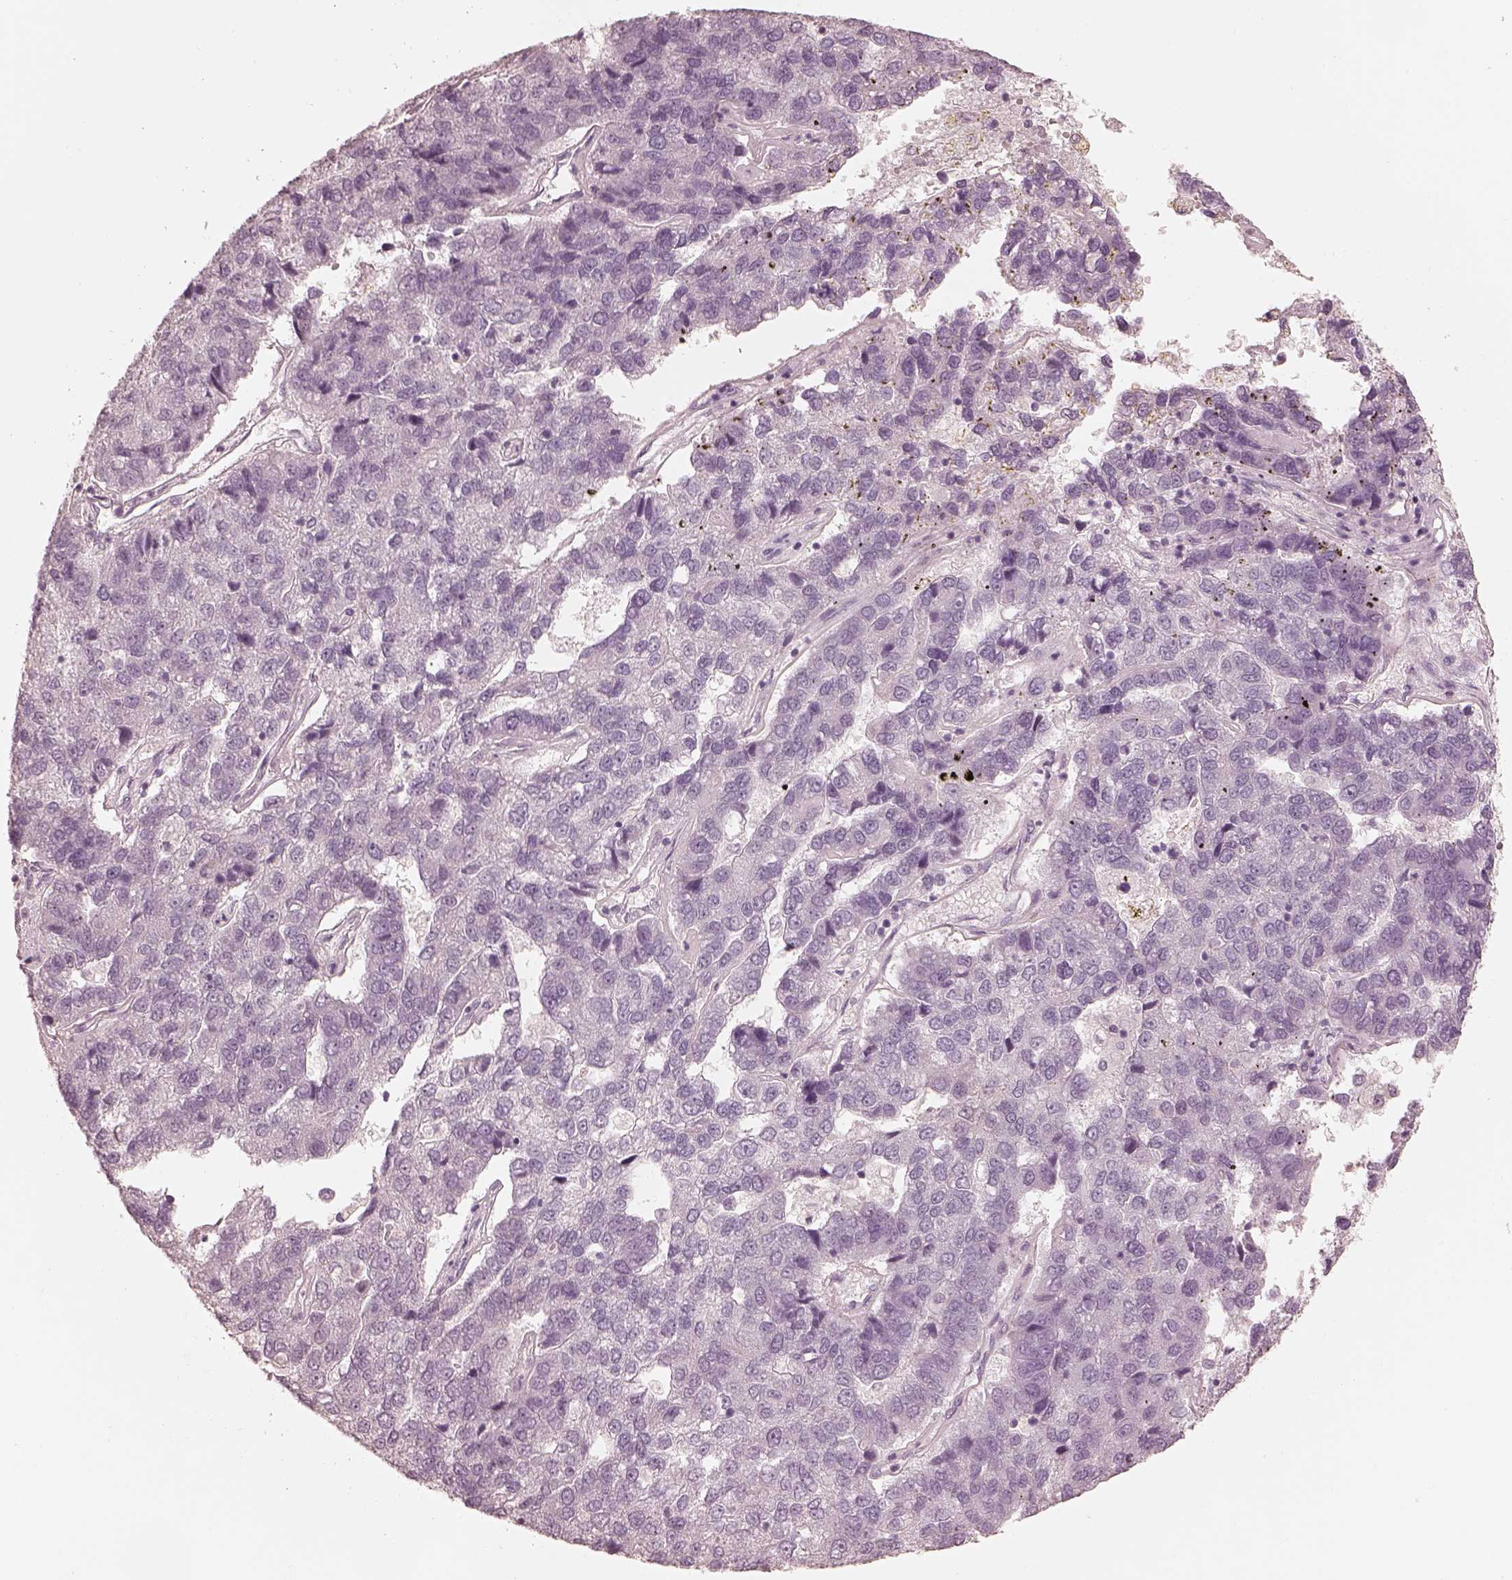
{"staining": {"intensity": "negative", "quantity": "none", "location": "none"}, "tissue": "pancreatic cancer", "cell_type": "Tumor cells", "image_type": "cancer", "snomed": [{"axis": "morphology", "description": "Adenocarcinoma, NOS"}, {"axis": "topography", "description": "Pancreas"}], "caption": "Immunohistochemistry photomicrograph of adenocarcinoma (pancreatic) stained for a protein (brown), which shows no expression in tumor cells.", "gene": "PRKACG", "patient": {"sex": "female", "age": 61}}